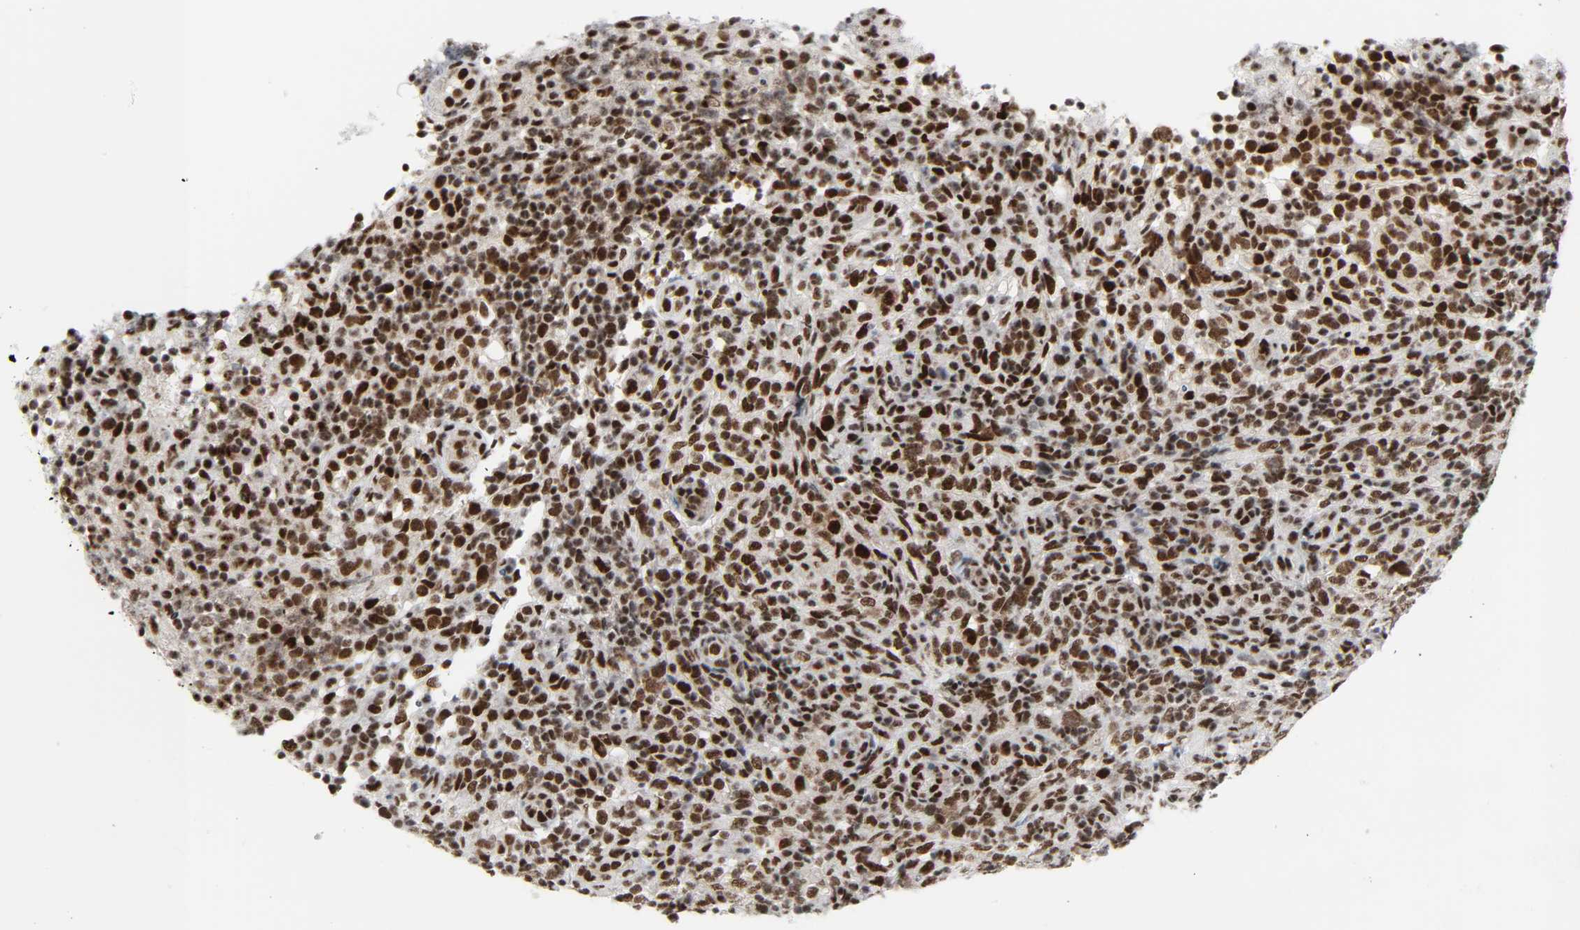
{"staining": {"intensity": "strong", "quantity": ">75%", "location": "nuclear"}, "tissue": "lymphoma", "cell_type": "Tumor cells", "image_type": "cancer", "snomed": [{"axis": "morphology", "description": "Malignant lymphoma, non-Hodgkin's type, High grade"}, {"axis": "topography", "description": "Lymph node"}], "caption": "The immunohistochemical stain labels strong nuclear expression in tumor cells of high-grade malignant lymphoma, non-Hodgkin's type tissue.", "gene": "CDK7", "patient": {"sex": "female", "age": 76}}